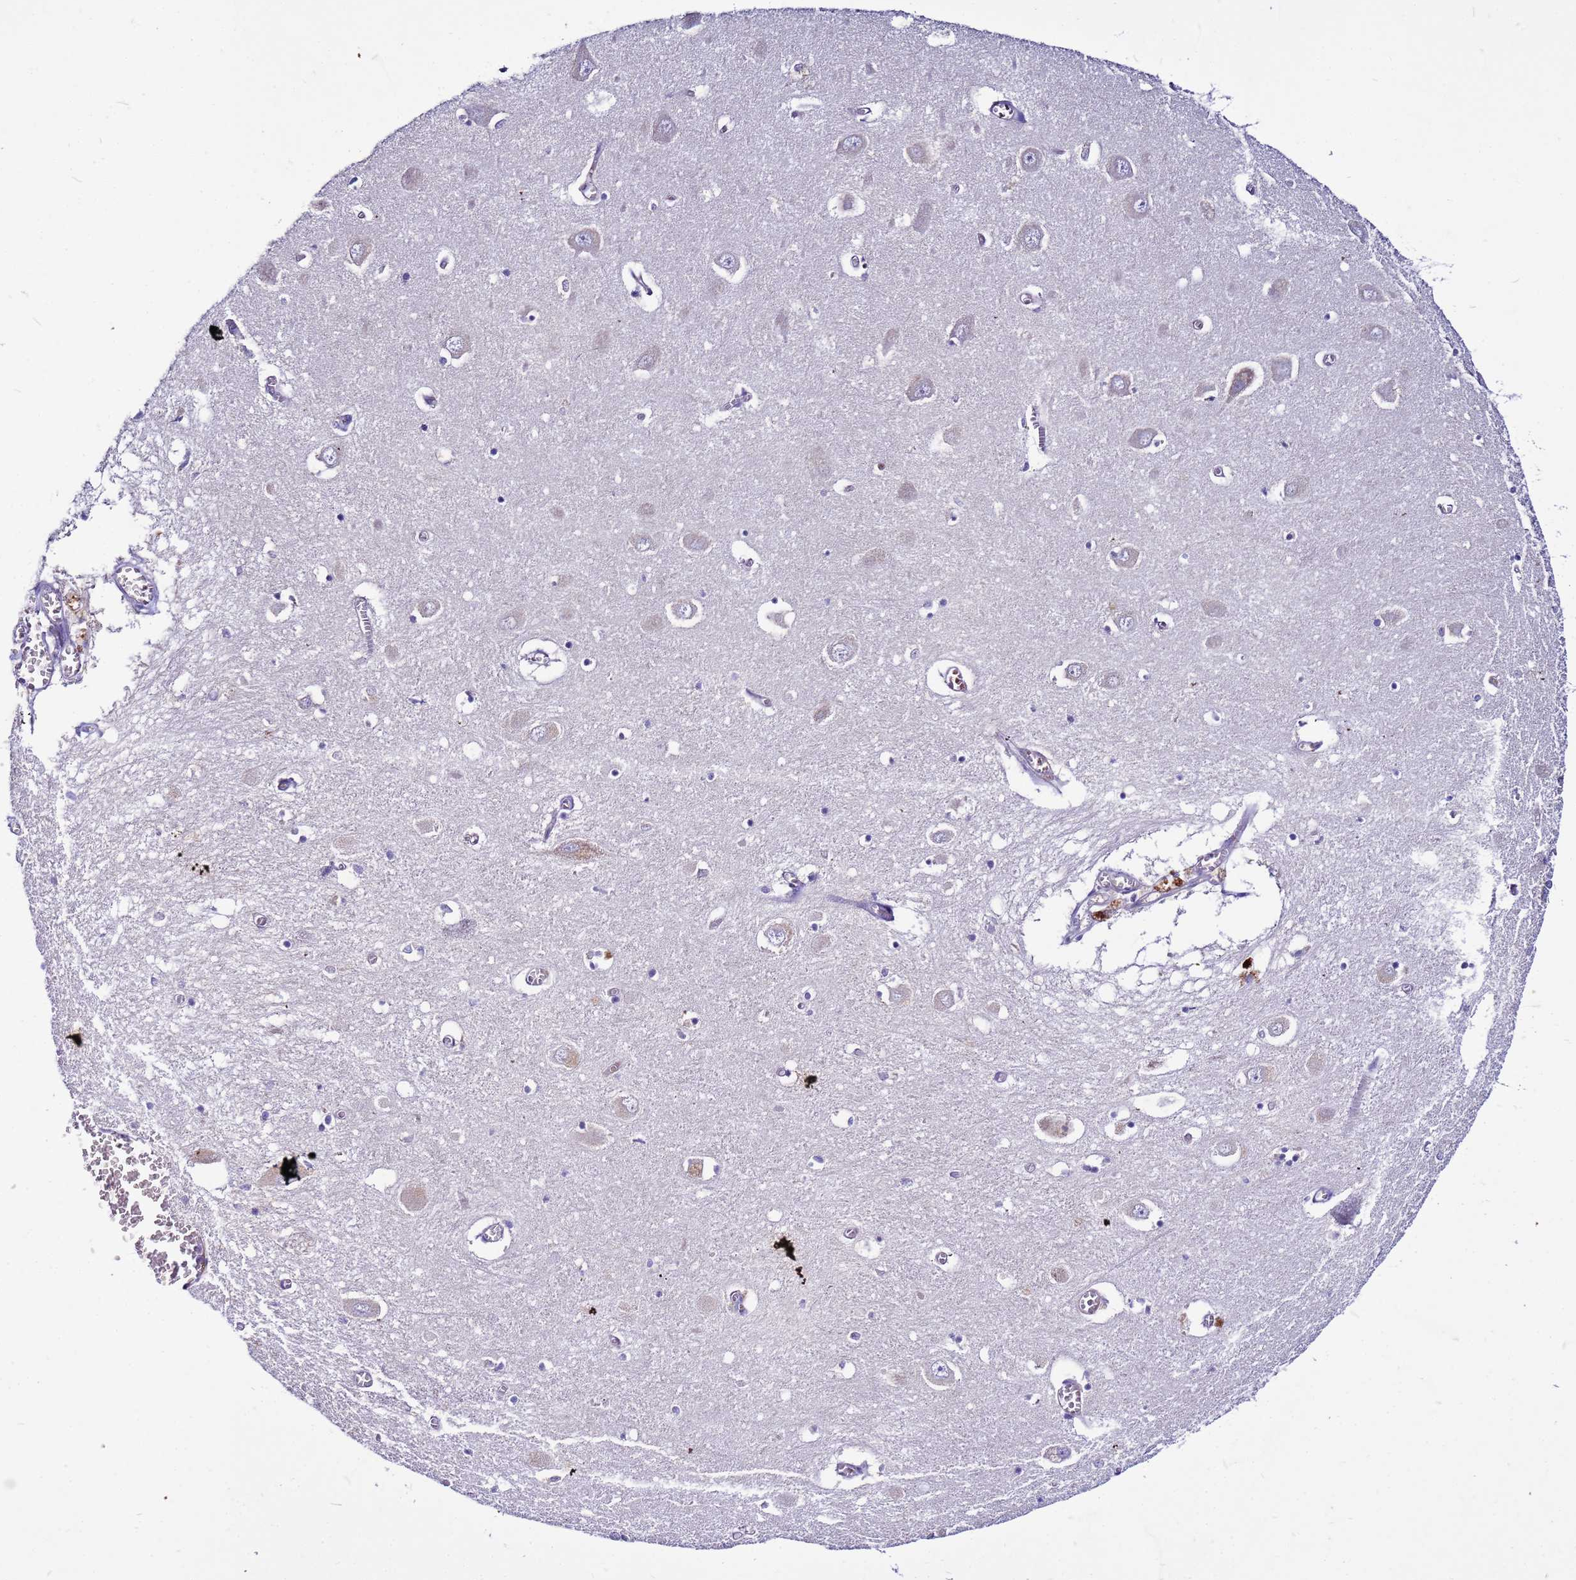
{"staining": {"intensity": "negative", "quantity": "none", "location": "none"}, "tissue": "hippocampus", "cell_type": "Glial cells", "image_type": "normal", "snomed": [{"axis": "morphology", "description": "Normal tissue, NOS"}, {"axis": "topography", "description": "Hippocampus"}], "caption": "This is a image of immunohistochemistry staining of unremarkable hippocampus, which shows no positivity in glial cells.", "gene": "PKD1", "patient": {"sex": "male", "age": 70}}